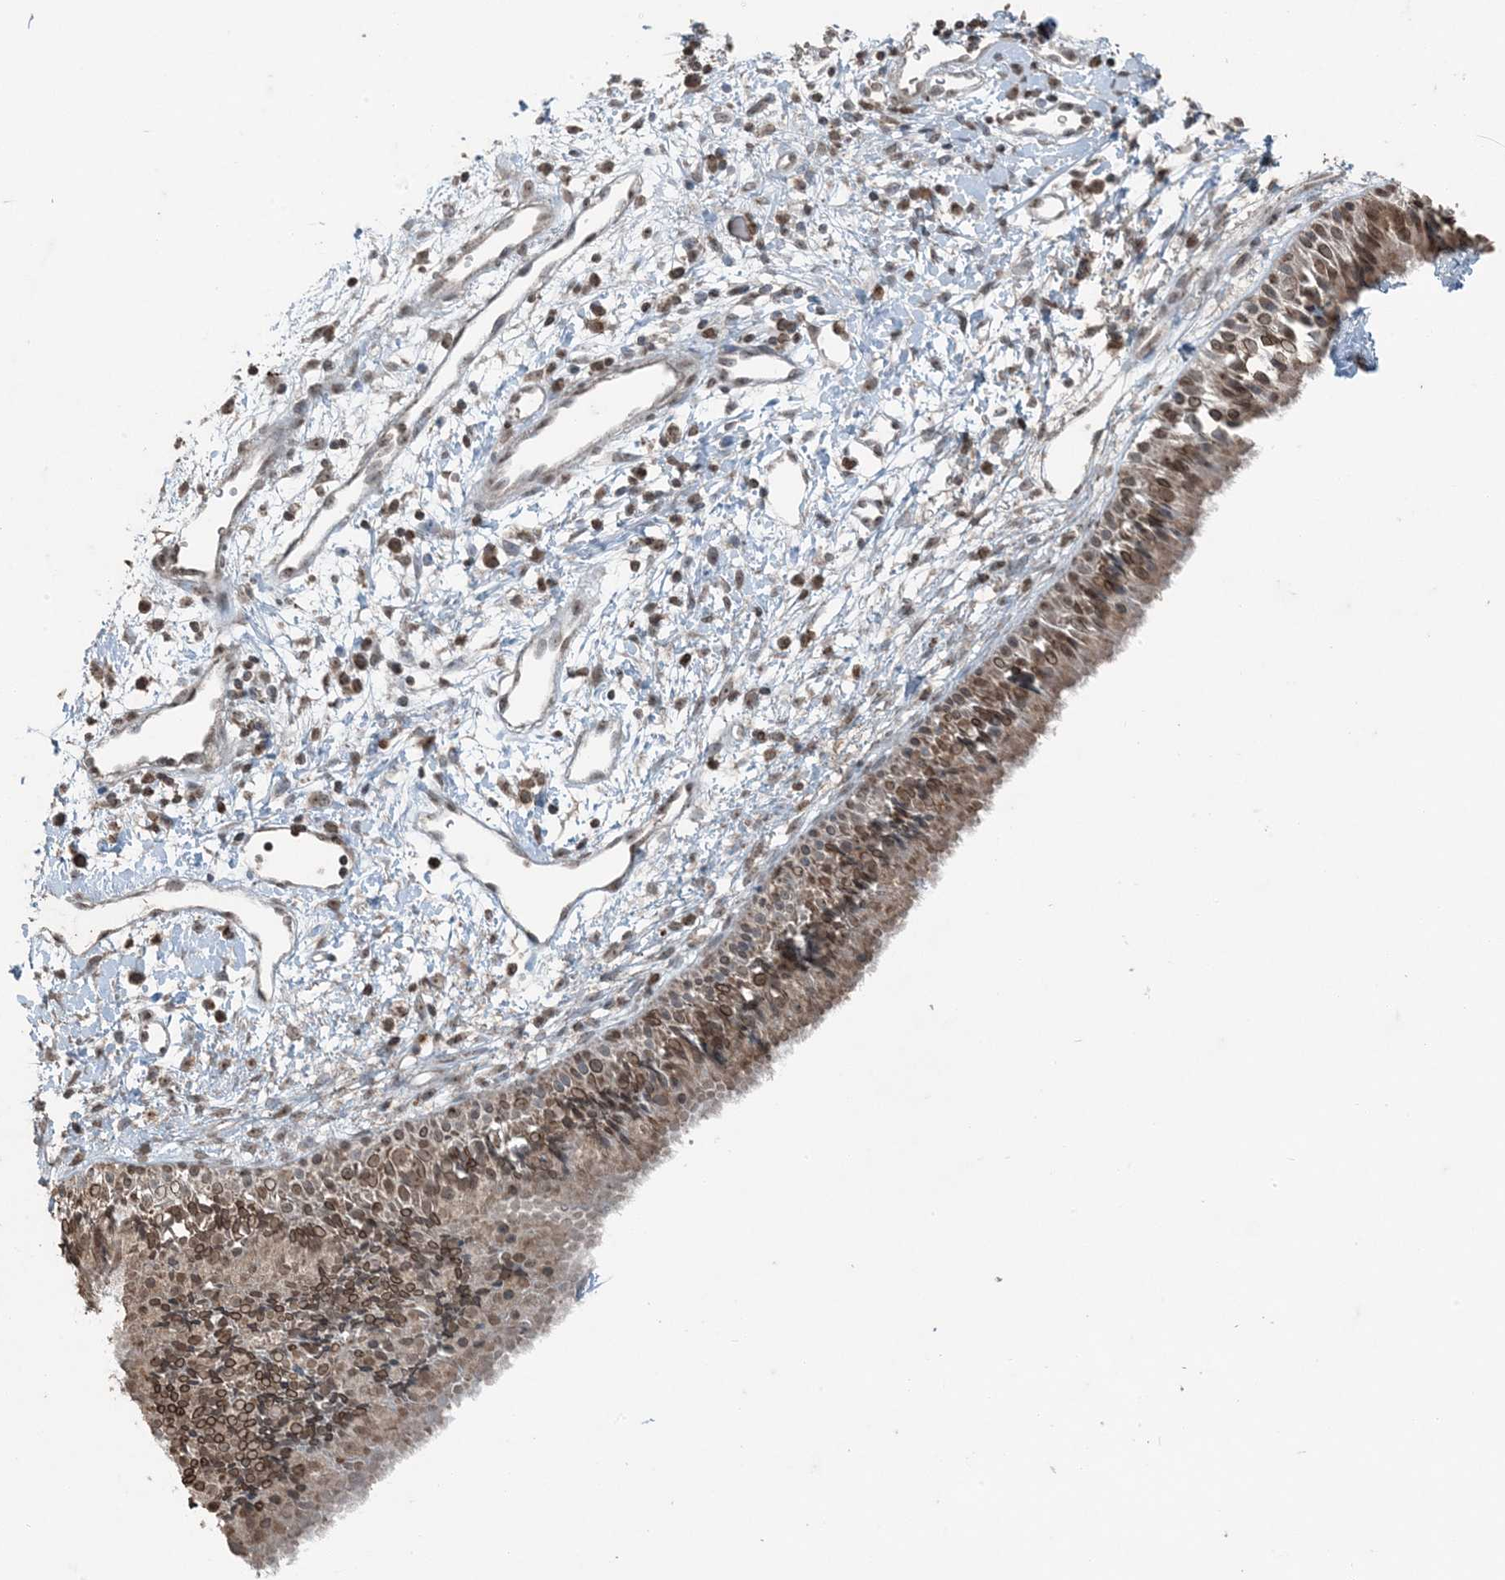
{"staining": {"intensity": "moderate", "quantity": ">75%", "location": "nuclear"}, "tissue": "nasopharynx", "cell_type": "Respiratory epithelial cells", "image_type": "normal", "snomed": [{"axis": "morphology", "description": "Normal tissue, NOS"}, {"axis": "topography", "description": "Nasopharynx"}], "caption": "A medium amount of moderate nuclear staining is appreciated in approximately >75% of respiratory epithelial cells in unremarkable nasopharynx.", "gene": "GNL1", "patient": {"sex": "male", "age": 22}}